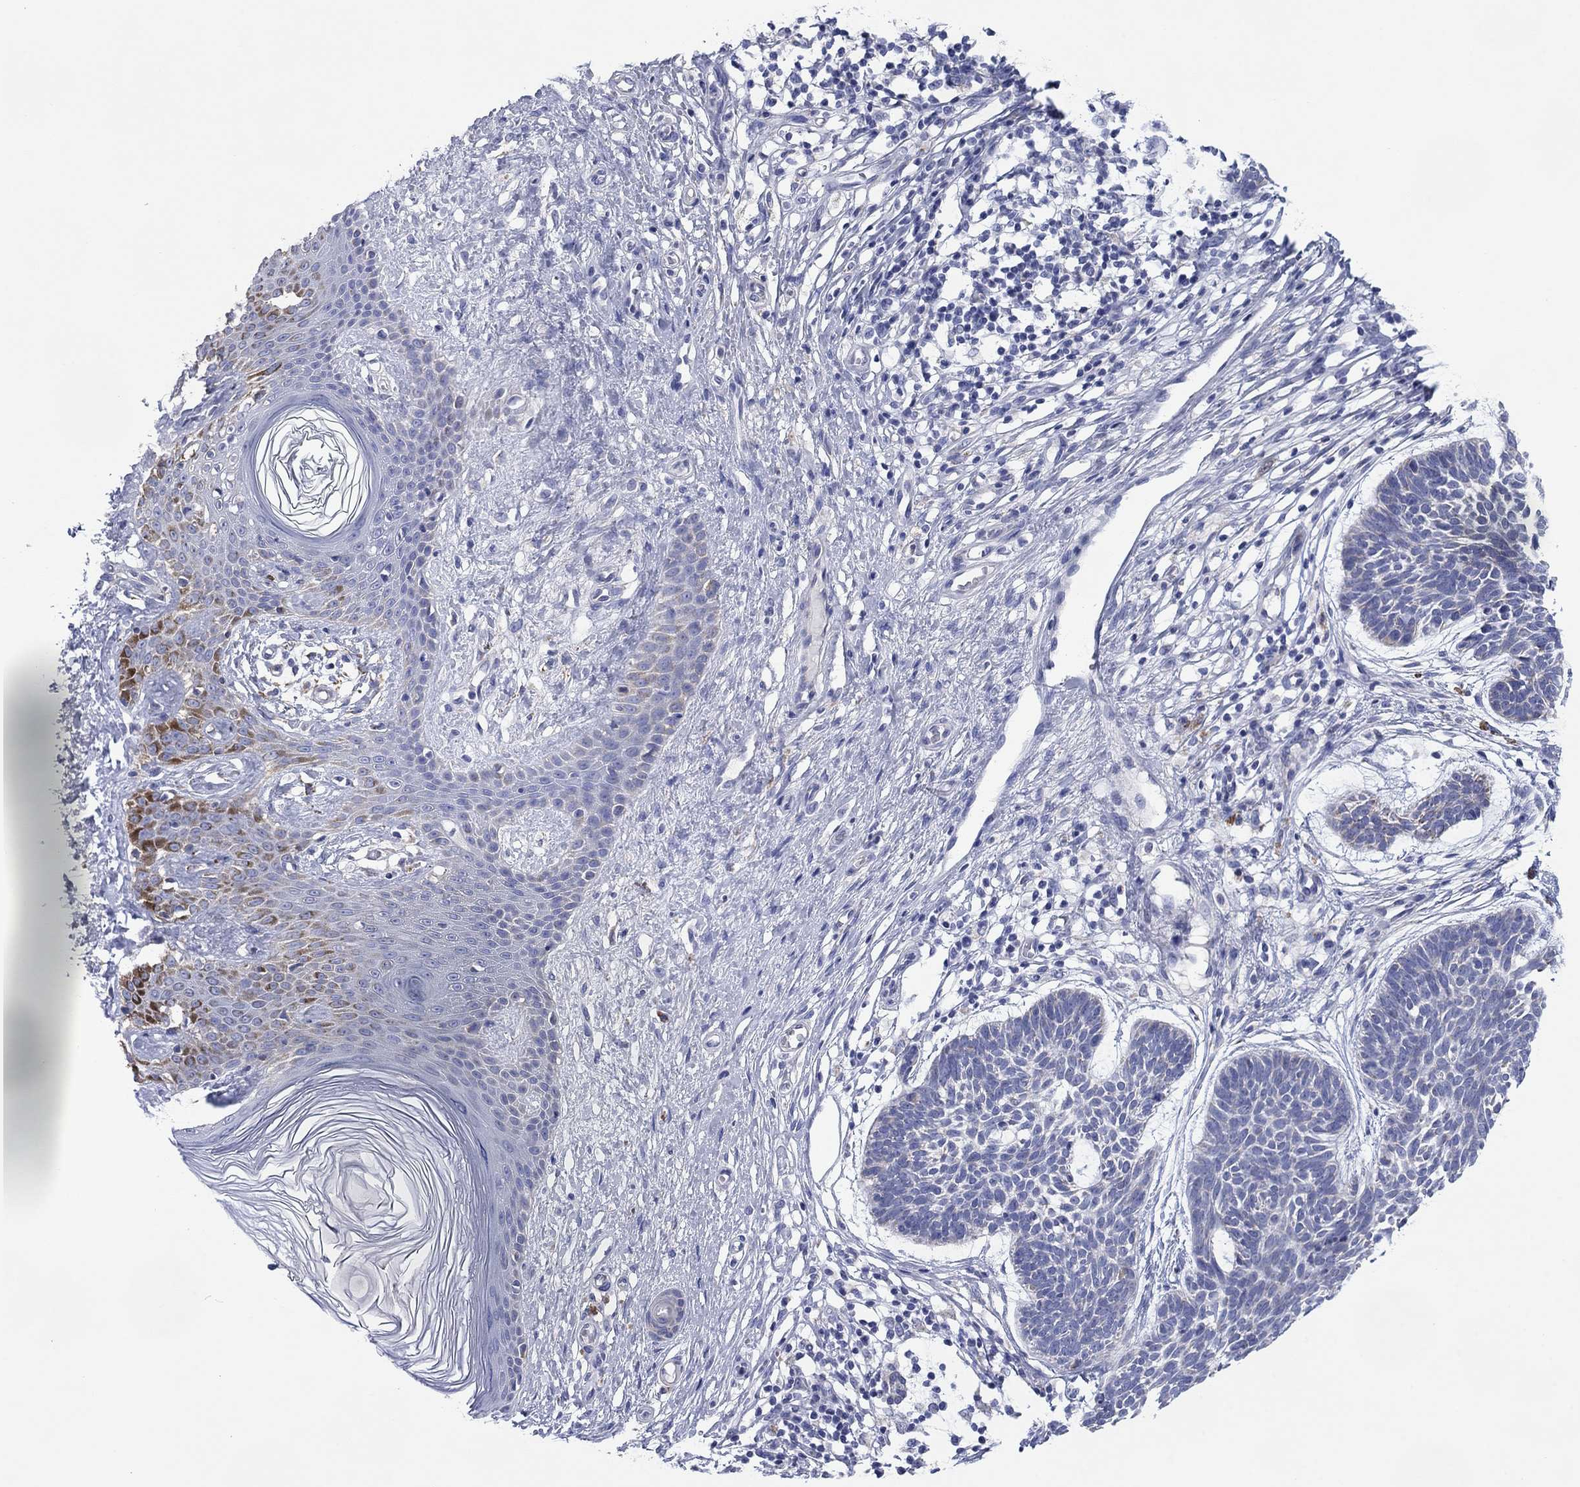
{"staining": {"intensity": "negative", "quantity": "none", "location": "none"}, "tissue": "skin cancer", "cell_type": "Tumor cells", "image_type": "cancer", "snomed": [{"axis": "morphology", "description": "Basal cell carcinoma"}, {"axis": "topography", "description": "Skin"}], "caption": "The photomicrograph reveals no staining of tumor cells in skin cancer. (DAB IHC, high magnification).", "gene": "MGST3", "patient": {"sex": "male", "age": 85}}